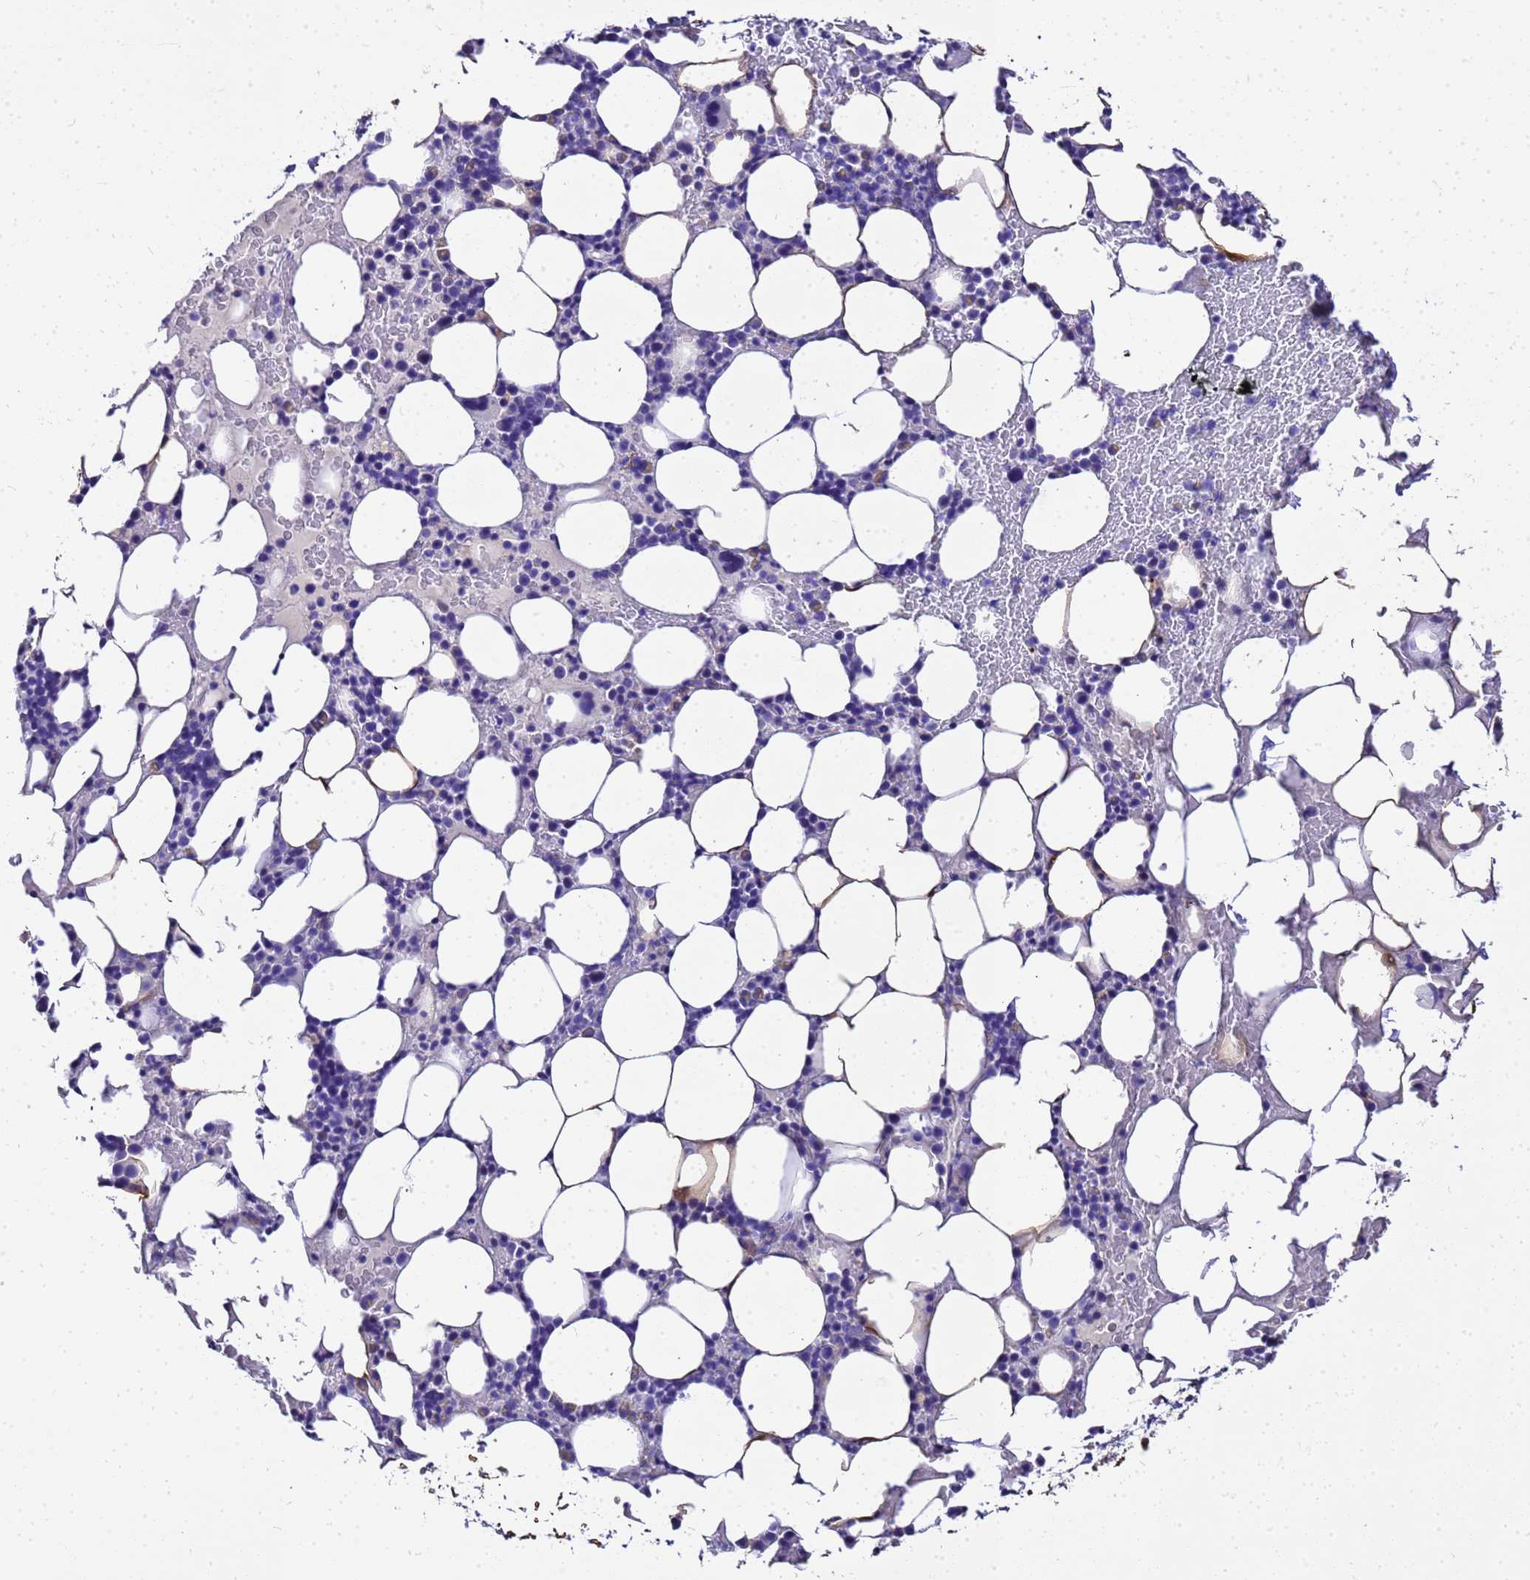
{"staining": {"intensity": "negative", "quantity": "none", "location": "none"}, "tissue": "bone marrow", "cell_type": "Hematopoietic cells", "image_type": "normal", "snomed": [{"axis": "morphology", "description": "Normal tissue, NOS"}, {"axis": "topography", "description": "Bone marrow"}], "caption": "IHC histopathology image of normal human bone marrow stained for a protein (brown), which displays no positivity in hematopoietic cells.", "gene": "HSPB6", "patient": {"sex": "male", "age": 78}}